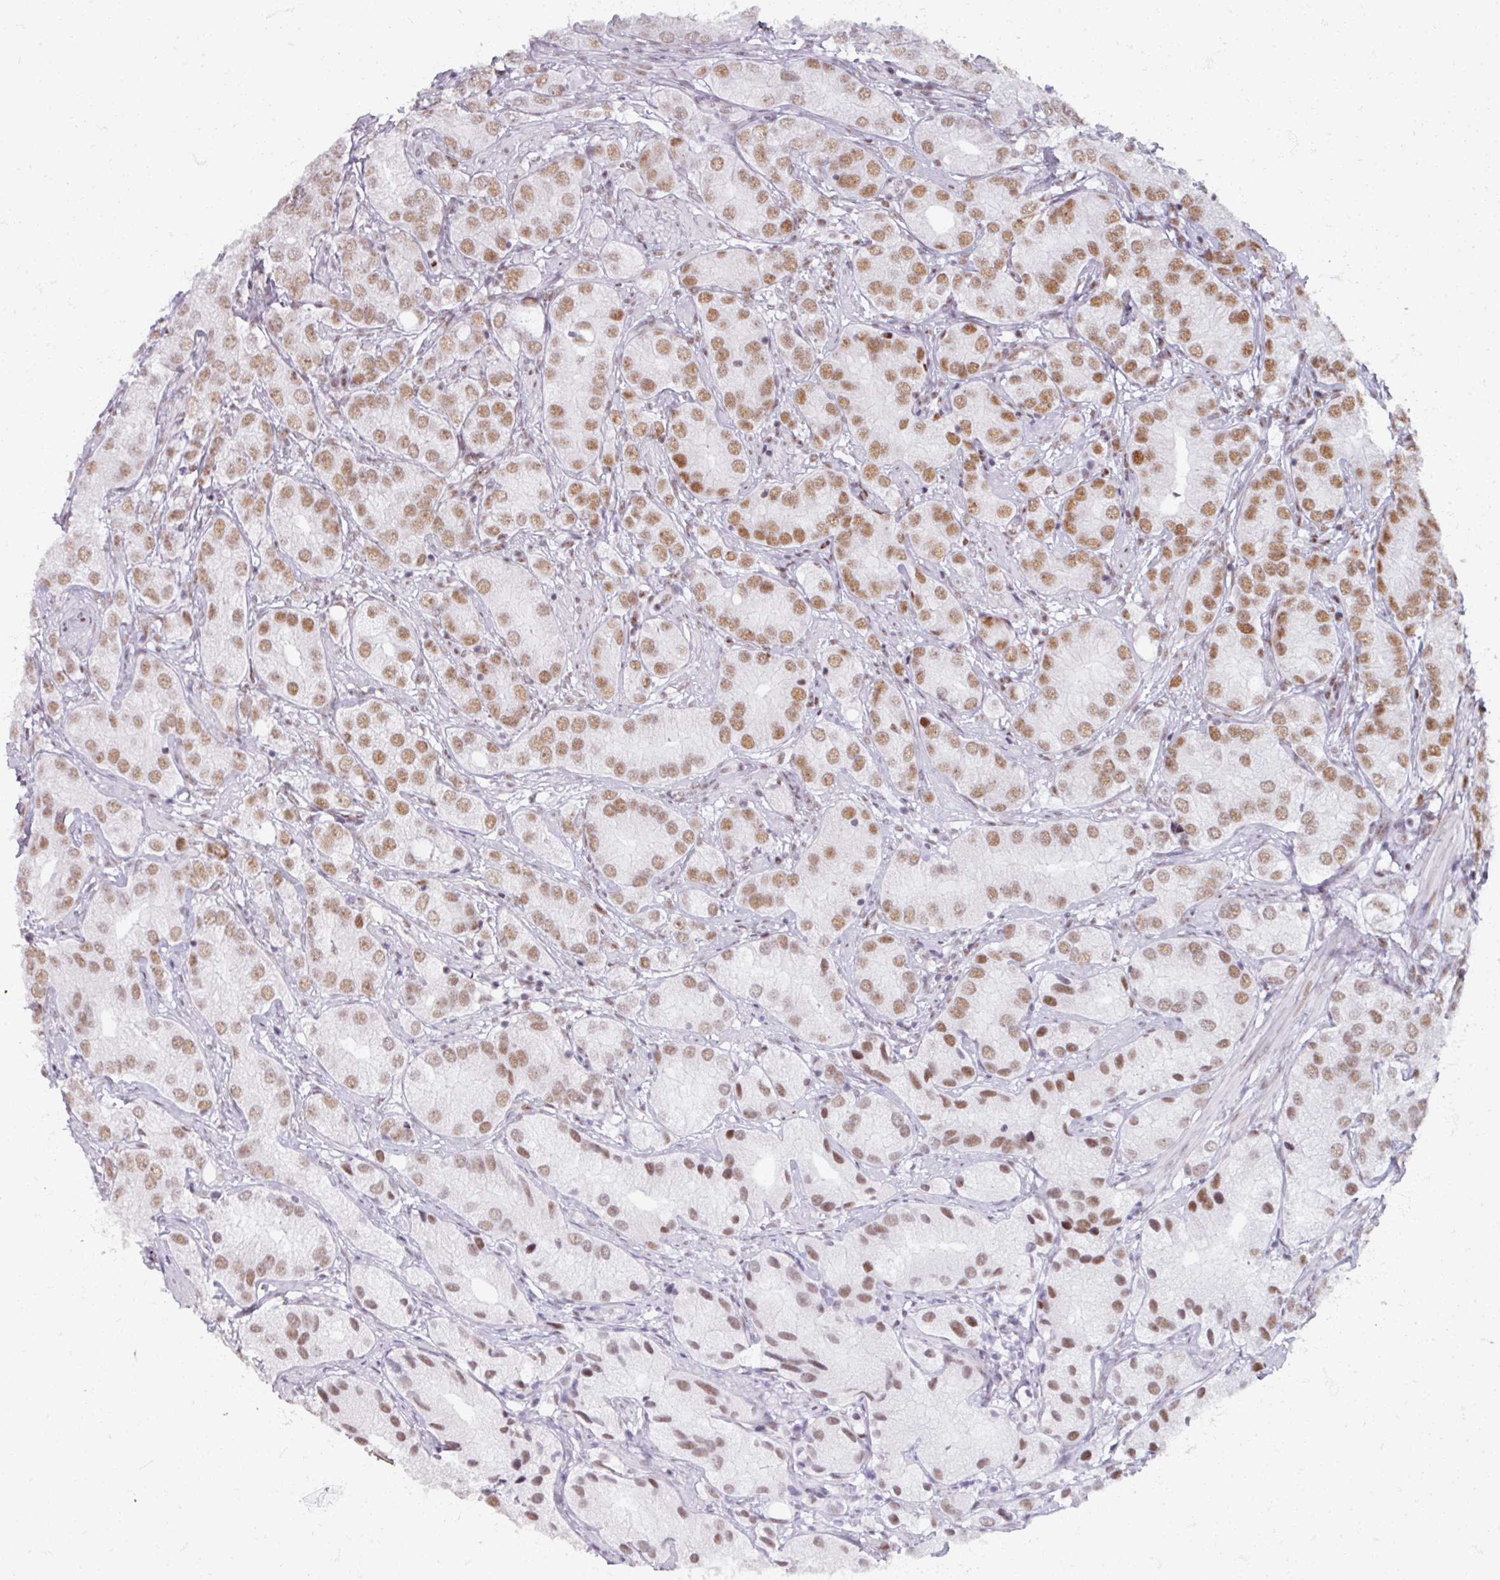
{"staining": {"intensity": "moderate", "quantity": ">75%", "location": "nuclear"}, "tissue": "prostate cancer", "cell_type": "Tumor cells", "image_type": "cancer", "snomed": [{"axis": "morphology", "description": "Adenocarcinoma, High grade"}, {"axis": "topography", "description": "Prostate"}], "caption": "Moderate nuclear protein staining is seen in about >75% of tumor cells in prostate cancer (high-grade adenocarcinoma).", "gene": "ADAR", "patient": {"sex": "male", "age": 82}}